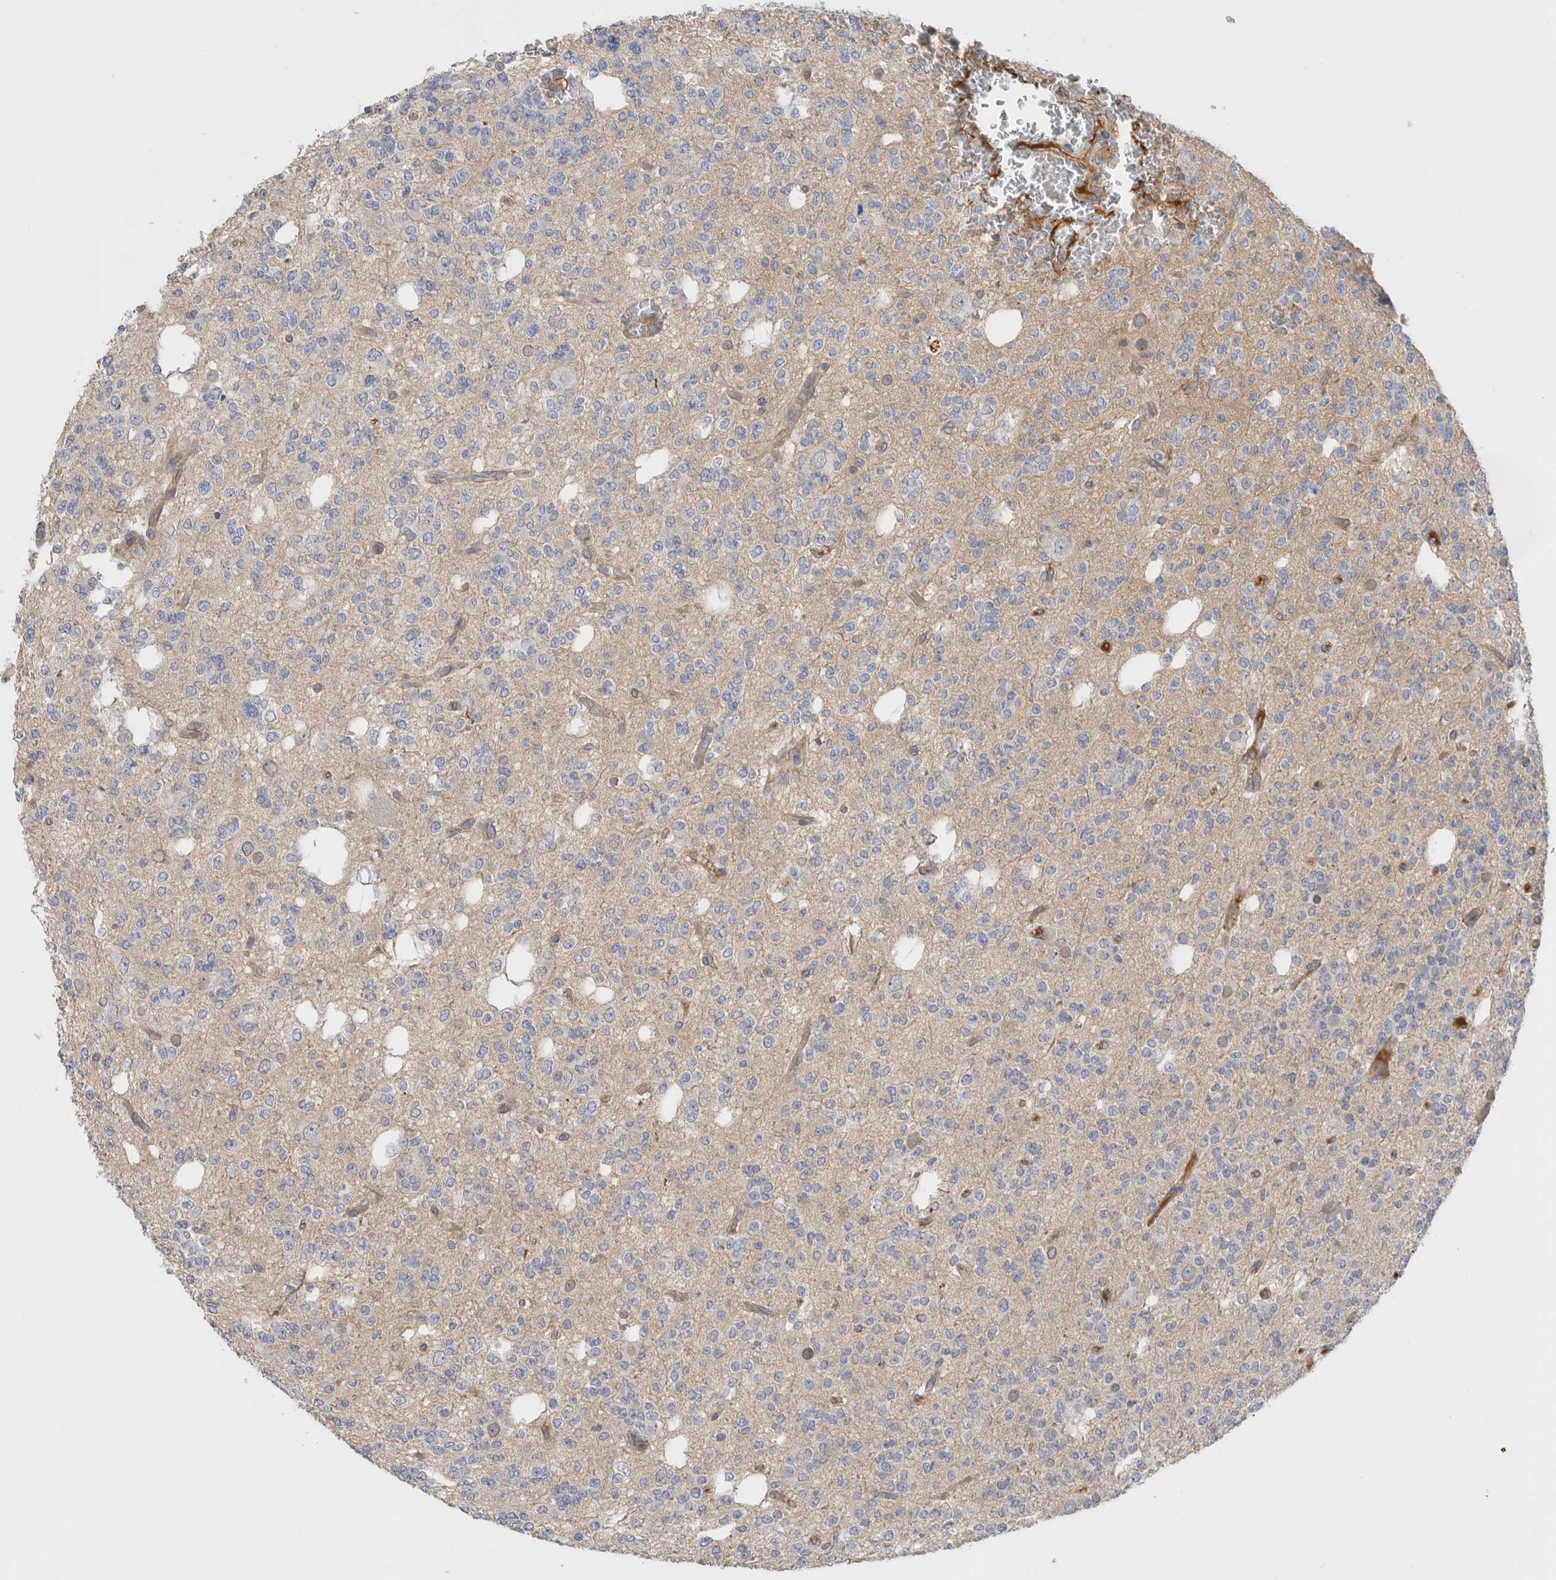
{"staining": {"intensity": "negative", "quantity": "none", "location": "none"}, "tissue": "glioma", "cell_type": "Tumor cells", "image_type": "cancer", "snomed": [{"axis": "morphology", "description": "Glioma, malignant, Low grade"}, {"axis": "topography", "description": "Brain"}], "caption": "Immunohistochemical staining of human low-grade glioma (malignant) displays no significant staining in tumor cells.", "gene": "CFI", "patient": {"sex": "male", "age": 38}}